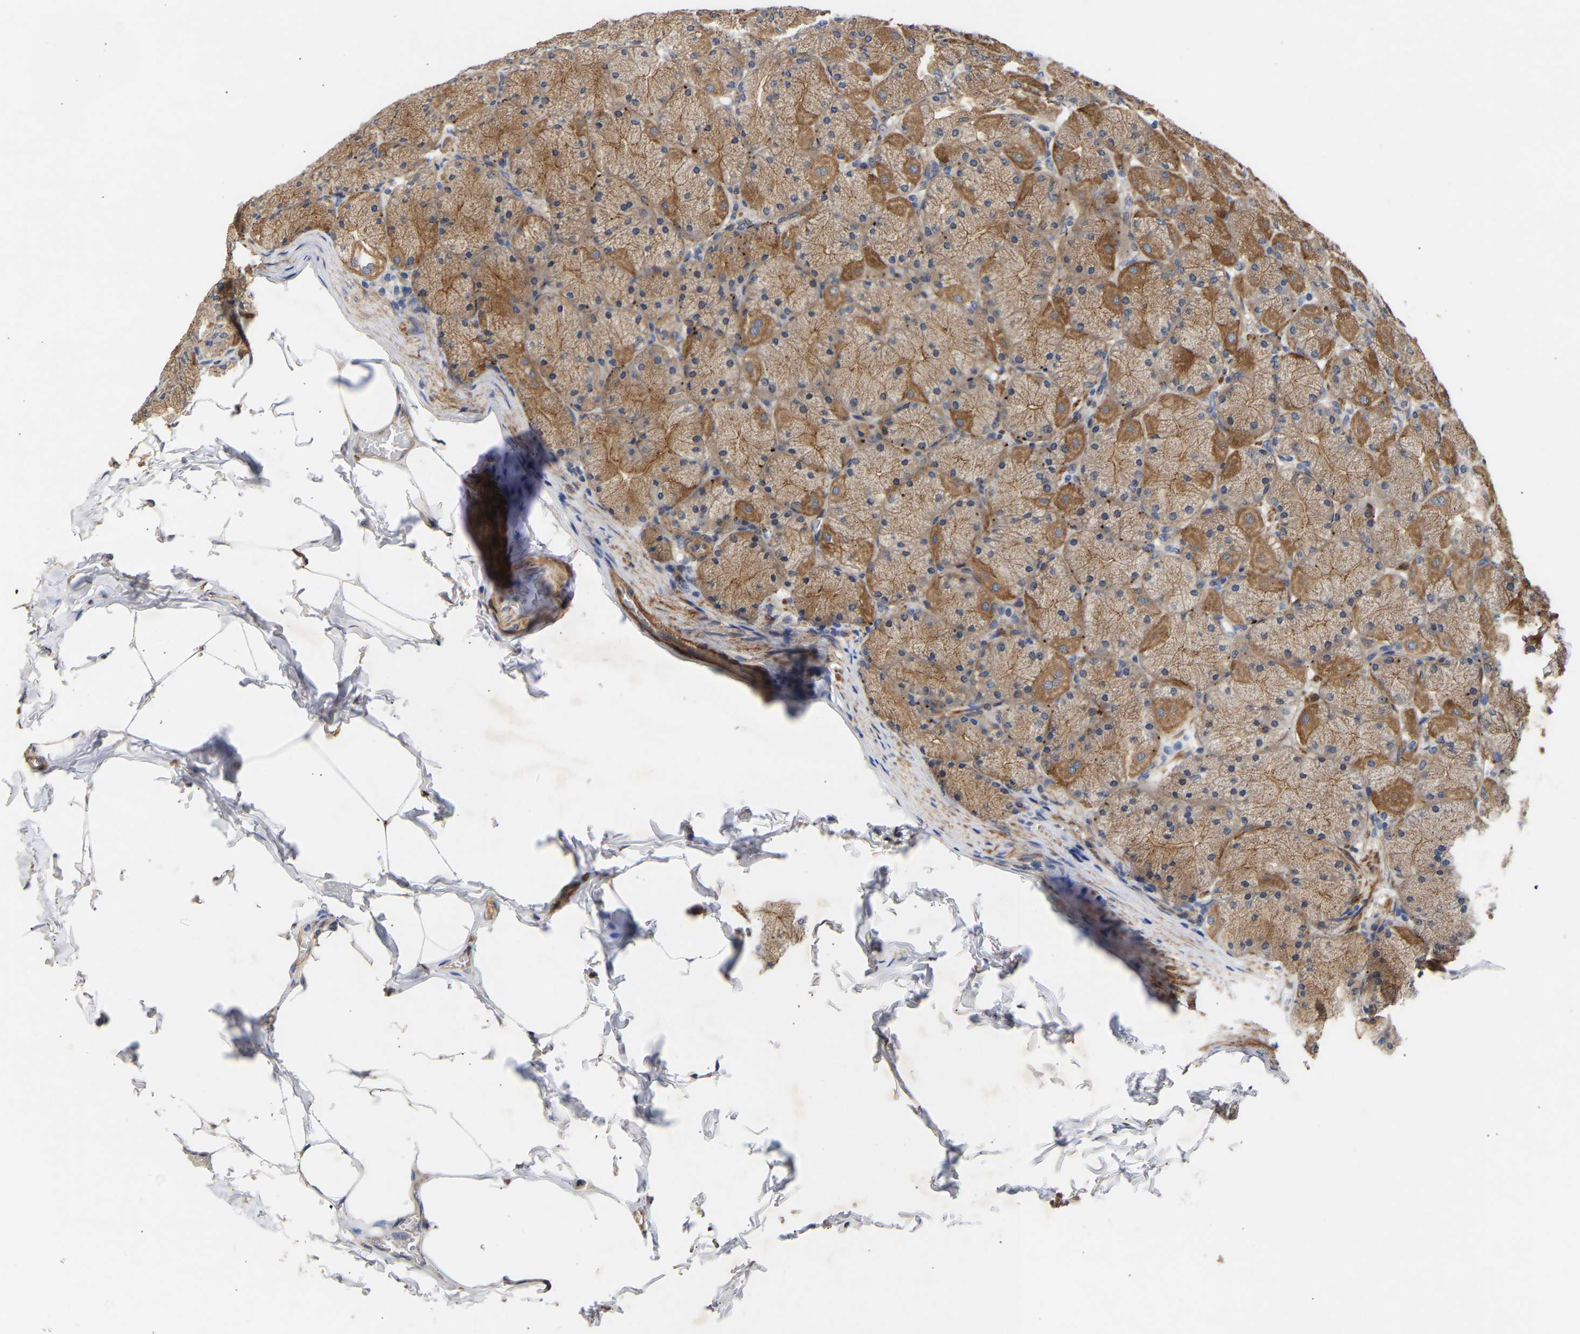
{"staining": {"intensity": "moderate", "quantity": ">75%", "location": "cytoplasmic/membranous"}, "tissue": "stomach", "cell_type": "Glandular cells", "image_type": "normal", "snomed": [{"axis": "morphology", "description": "Normal tissue, NOS"}, {"axis": "topography", "description": "Stomach, upper"}], "caption": "Normal stomach reveals moderate cytoplasmic/membranous positivity in approximately >75% of glandular cells The staining is performed using DAB (3,3'-diaminobenzidine) brown chromogen to label protein expression. The nuclei are counter-stained blue using hematoxylin..", "gene": "KASH5", "patient": {"sex": "female", "age": 56}}